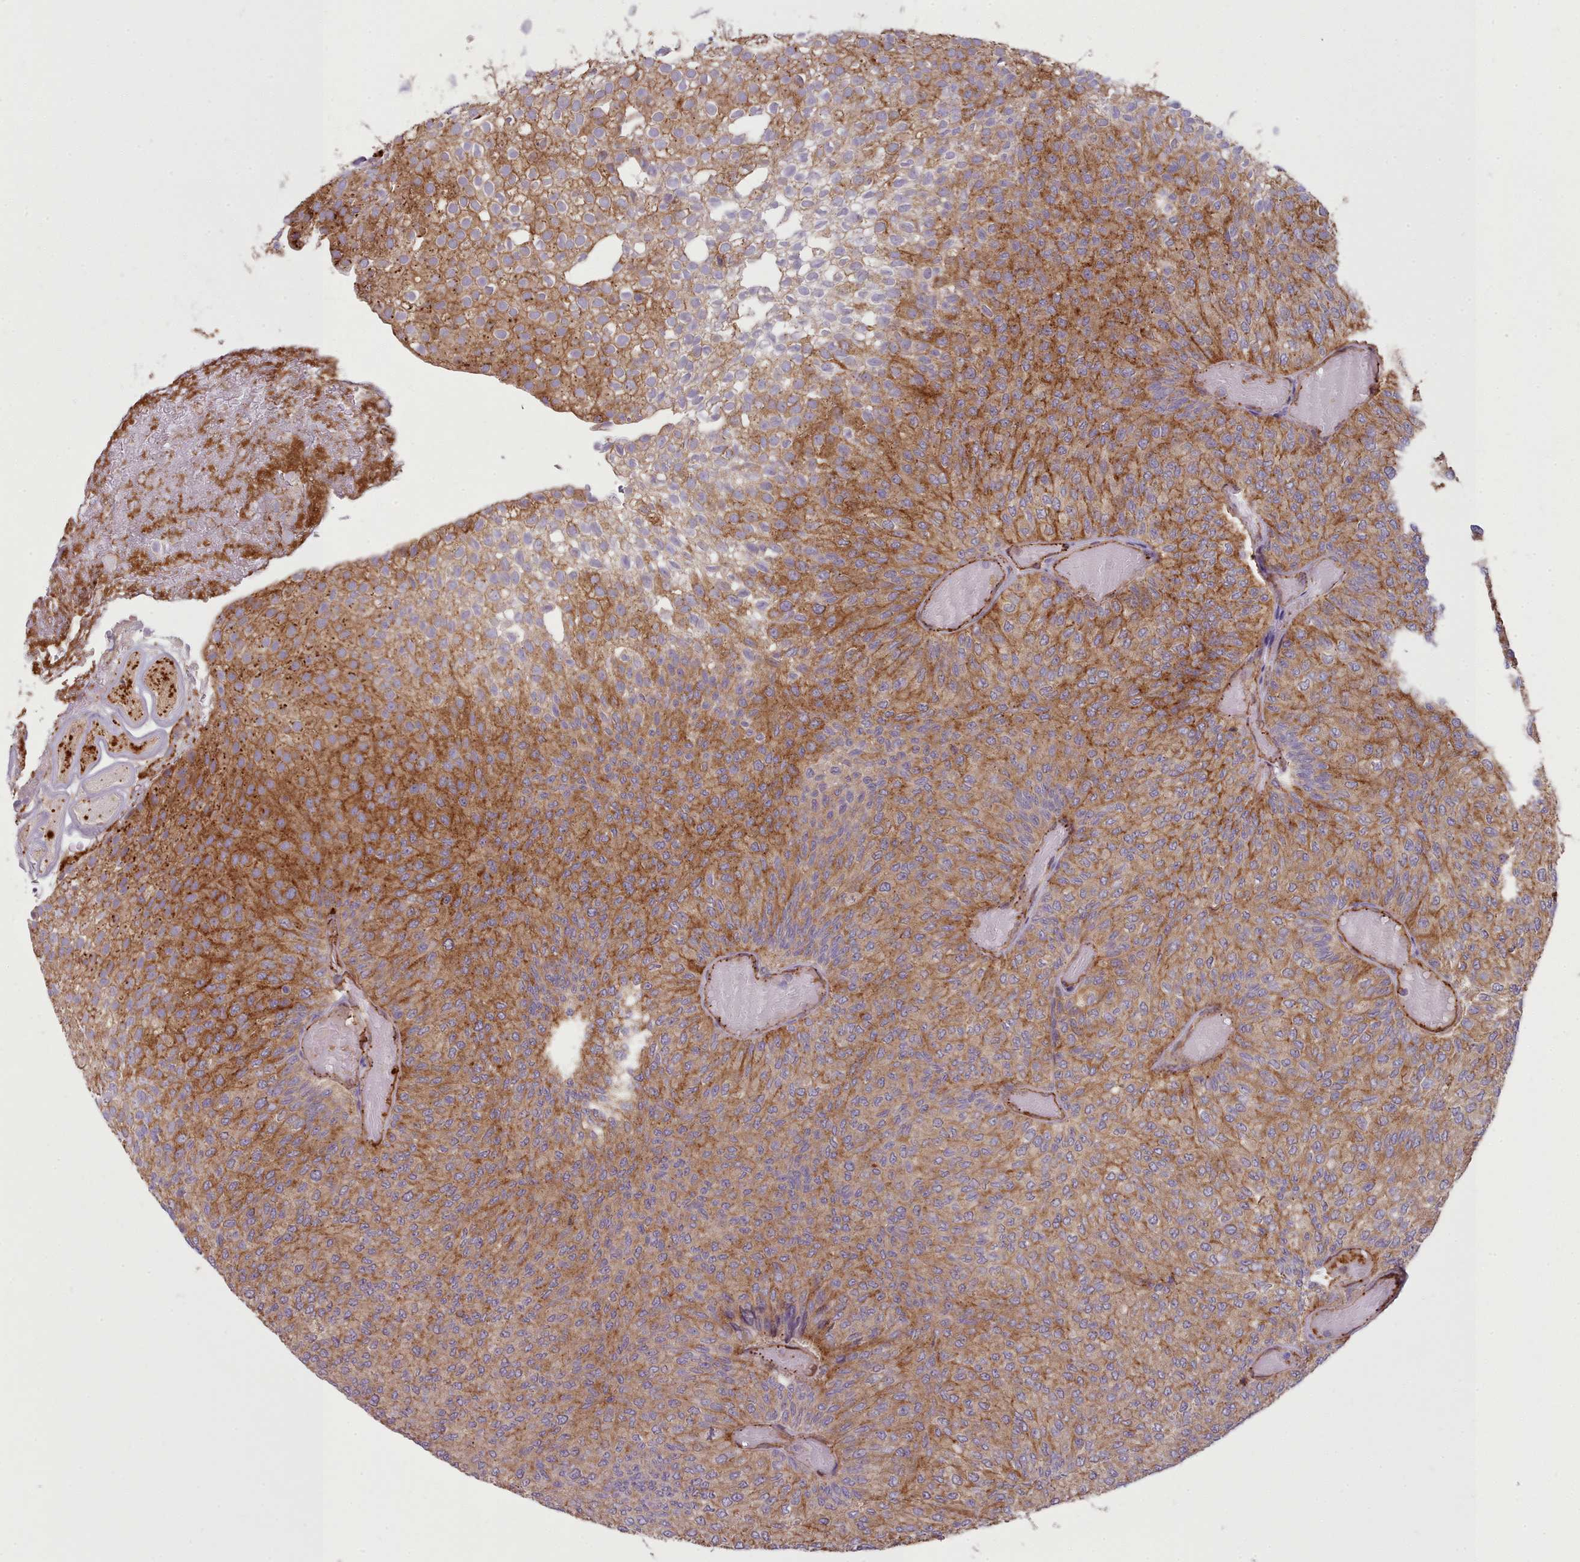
{"staining": {"intensity": "strong", "quantity": ">75%", "location": "cytoplasmic/membranous"}, "tissue": "urothelial cancer", "cell_type": "Tumor cells", "image_type": "cancer", "snomed": [{"axis": "morphology", "description": "Urothelial carcinoma, Low grade"}, {"axis": "topography", "description": "Urinary bladder"}], "caption": "Strong cytoplasmic/membranous staining for a protein is seen in approximately >75% of tumor cells of urothelial cancer using immunohistochemistry.", "gene": "CD300LF", "patient": {"sex": "male", "age": 78}}